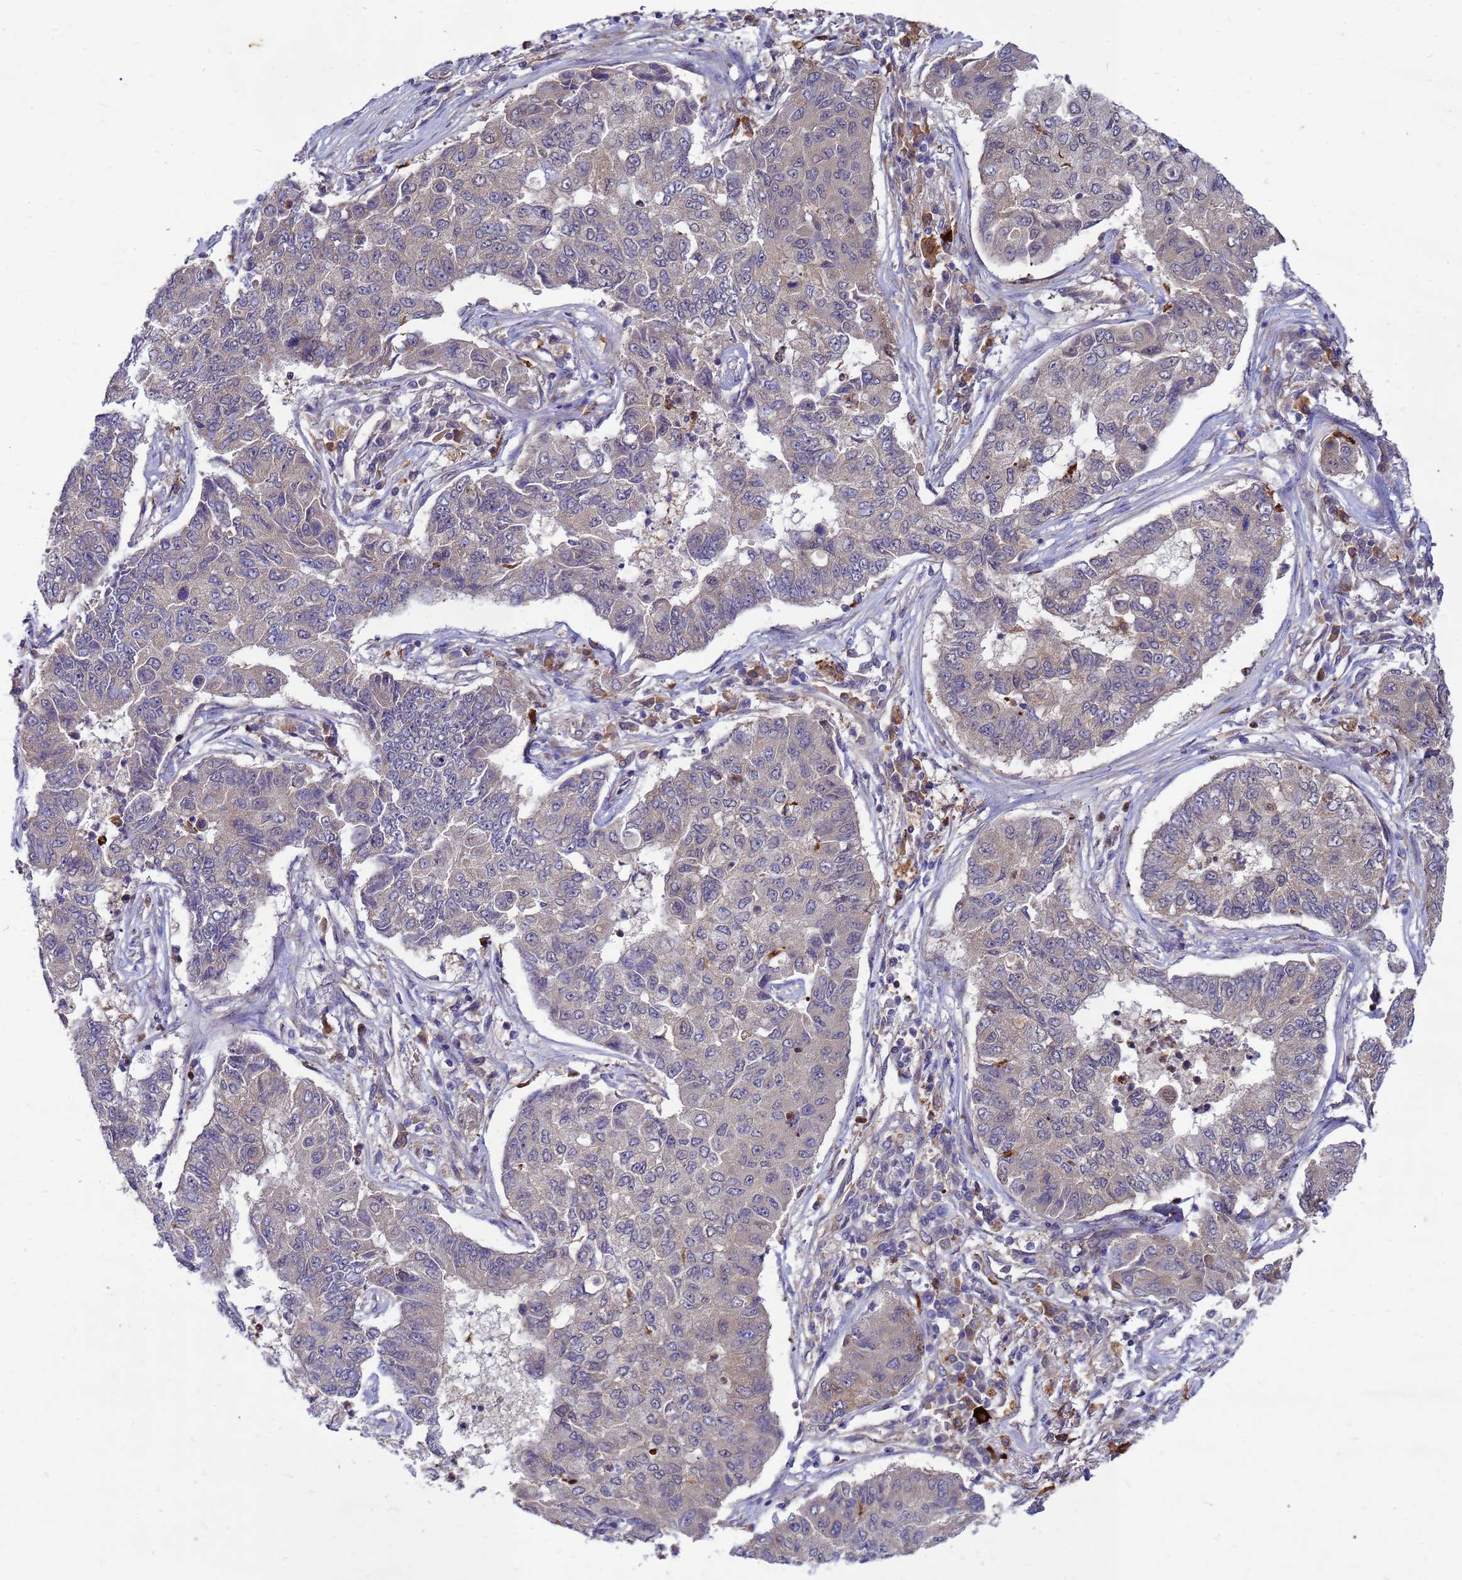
{"staining": {"intensity": "negative", "quantity": "none", "location": "none"}, "tissue": "lung cancer", "cell_type": "Tumor cells", "image_type": "cancer", "snomed": [{"axis": "morphology", "description": "Squamous cell carcinoma, NOS"}, {"axis": "topography", "description": "Lung"}], "caption": "Immunohistochemistry of lung cancer reveals no positivity in tumor cells.", "gene": "RNF215", "patient": {"sex": "male", "age": 74}}